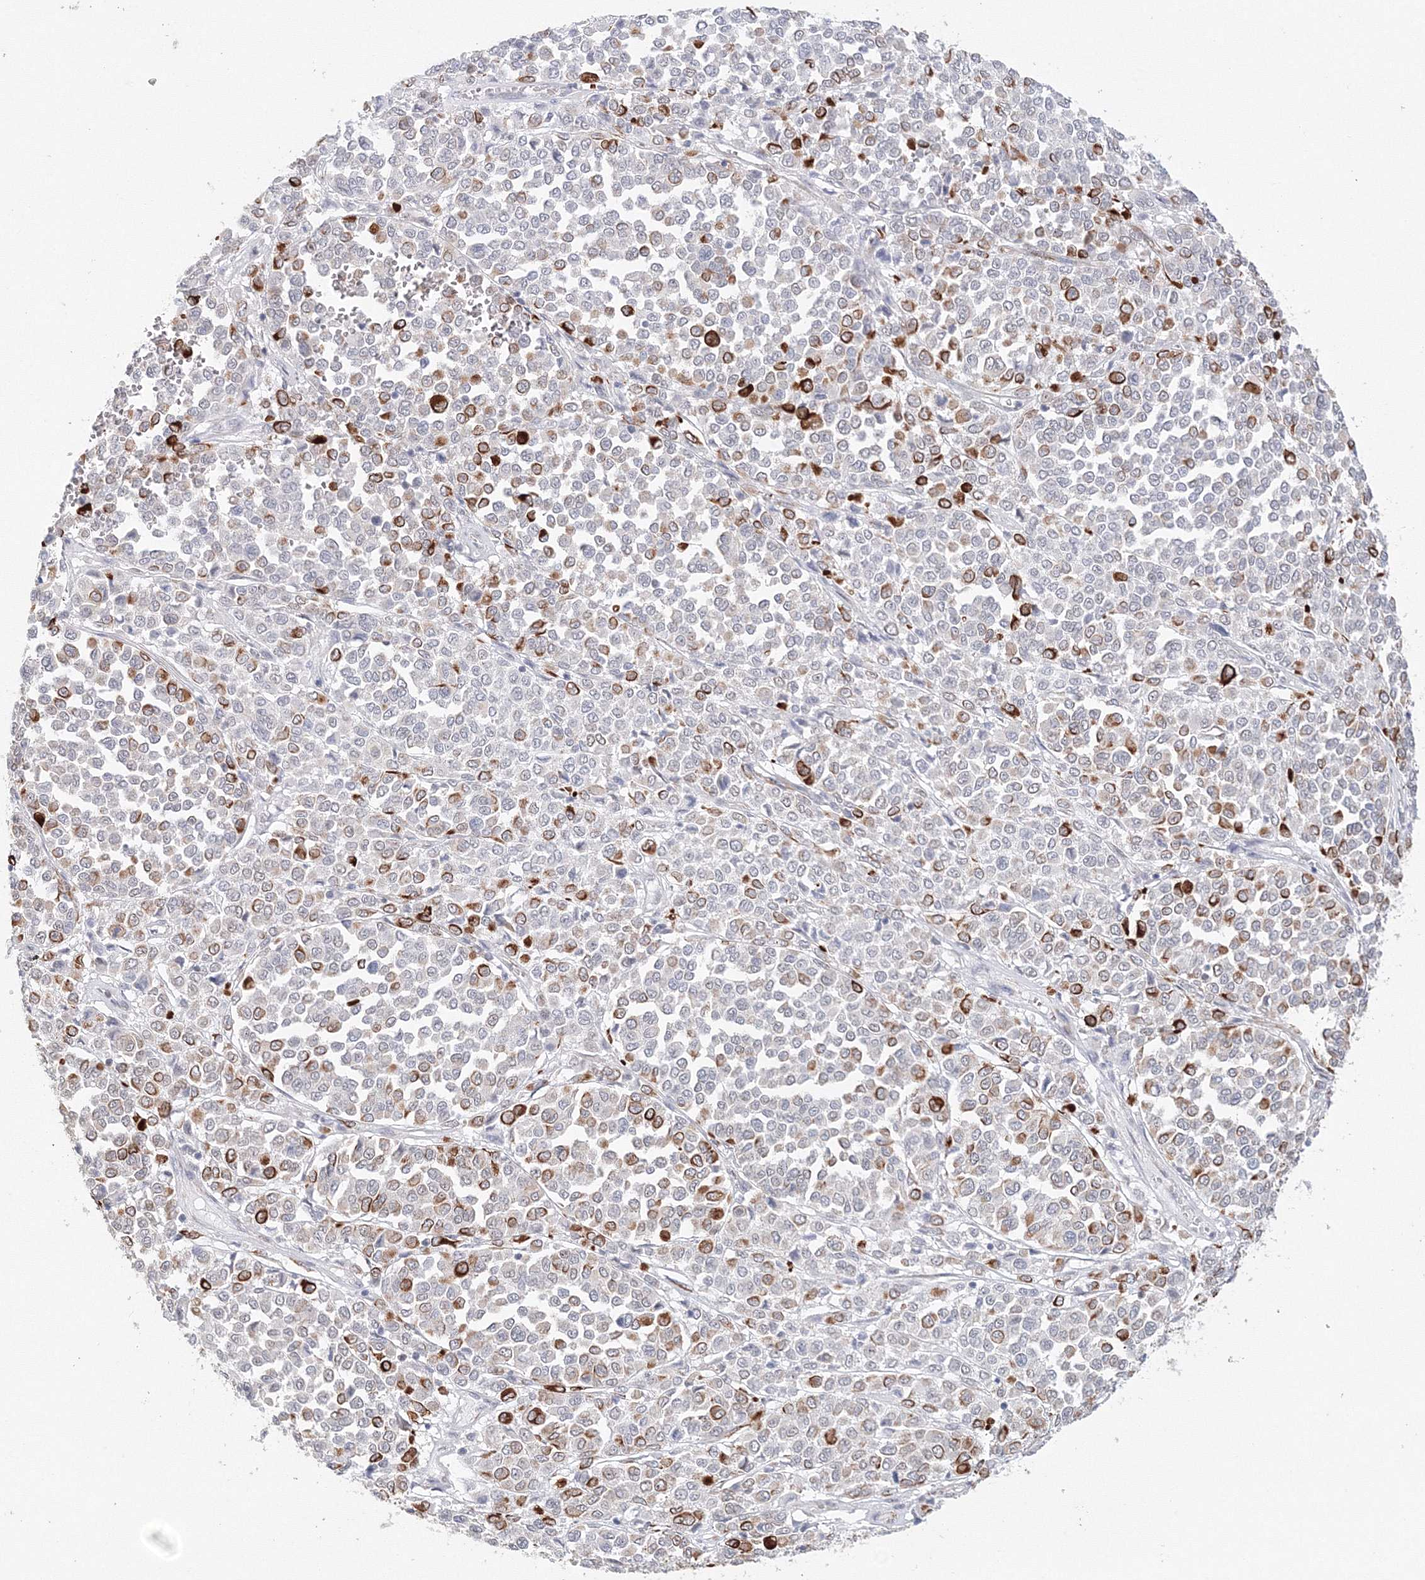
{"staining": {"intensity": "strong", "quantity": "<25%", "location": "cytoplasmic/membranous"}, "tissue": "melanoma", "cell_type": "Tumor cells", "image_type": "cancer", "snomed": [{"axis": "morphology", "description": "Malignant melanoma, Metastatic site"}, {"axis": "topography", "description": "Pancreas"}], "caption": "Immunohistochemistry (DAB) staining of human melanoma displays strong cytoplasmic/membranous protein expression in approximately <25% of tumor cells.", "gene": "SIRT7", "patient": {"sex": "female", "age": 30}}